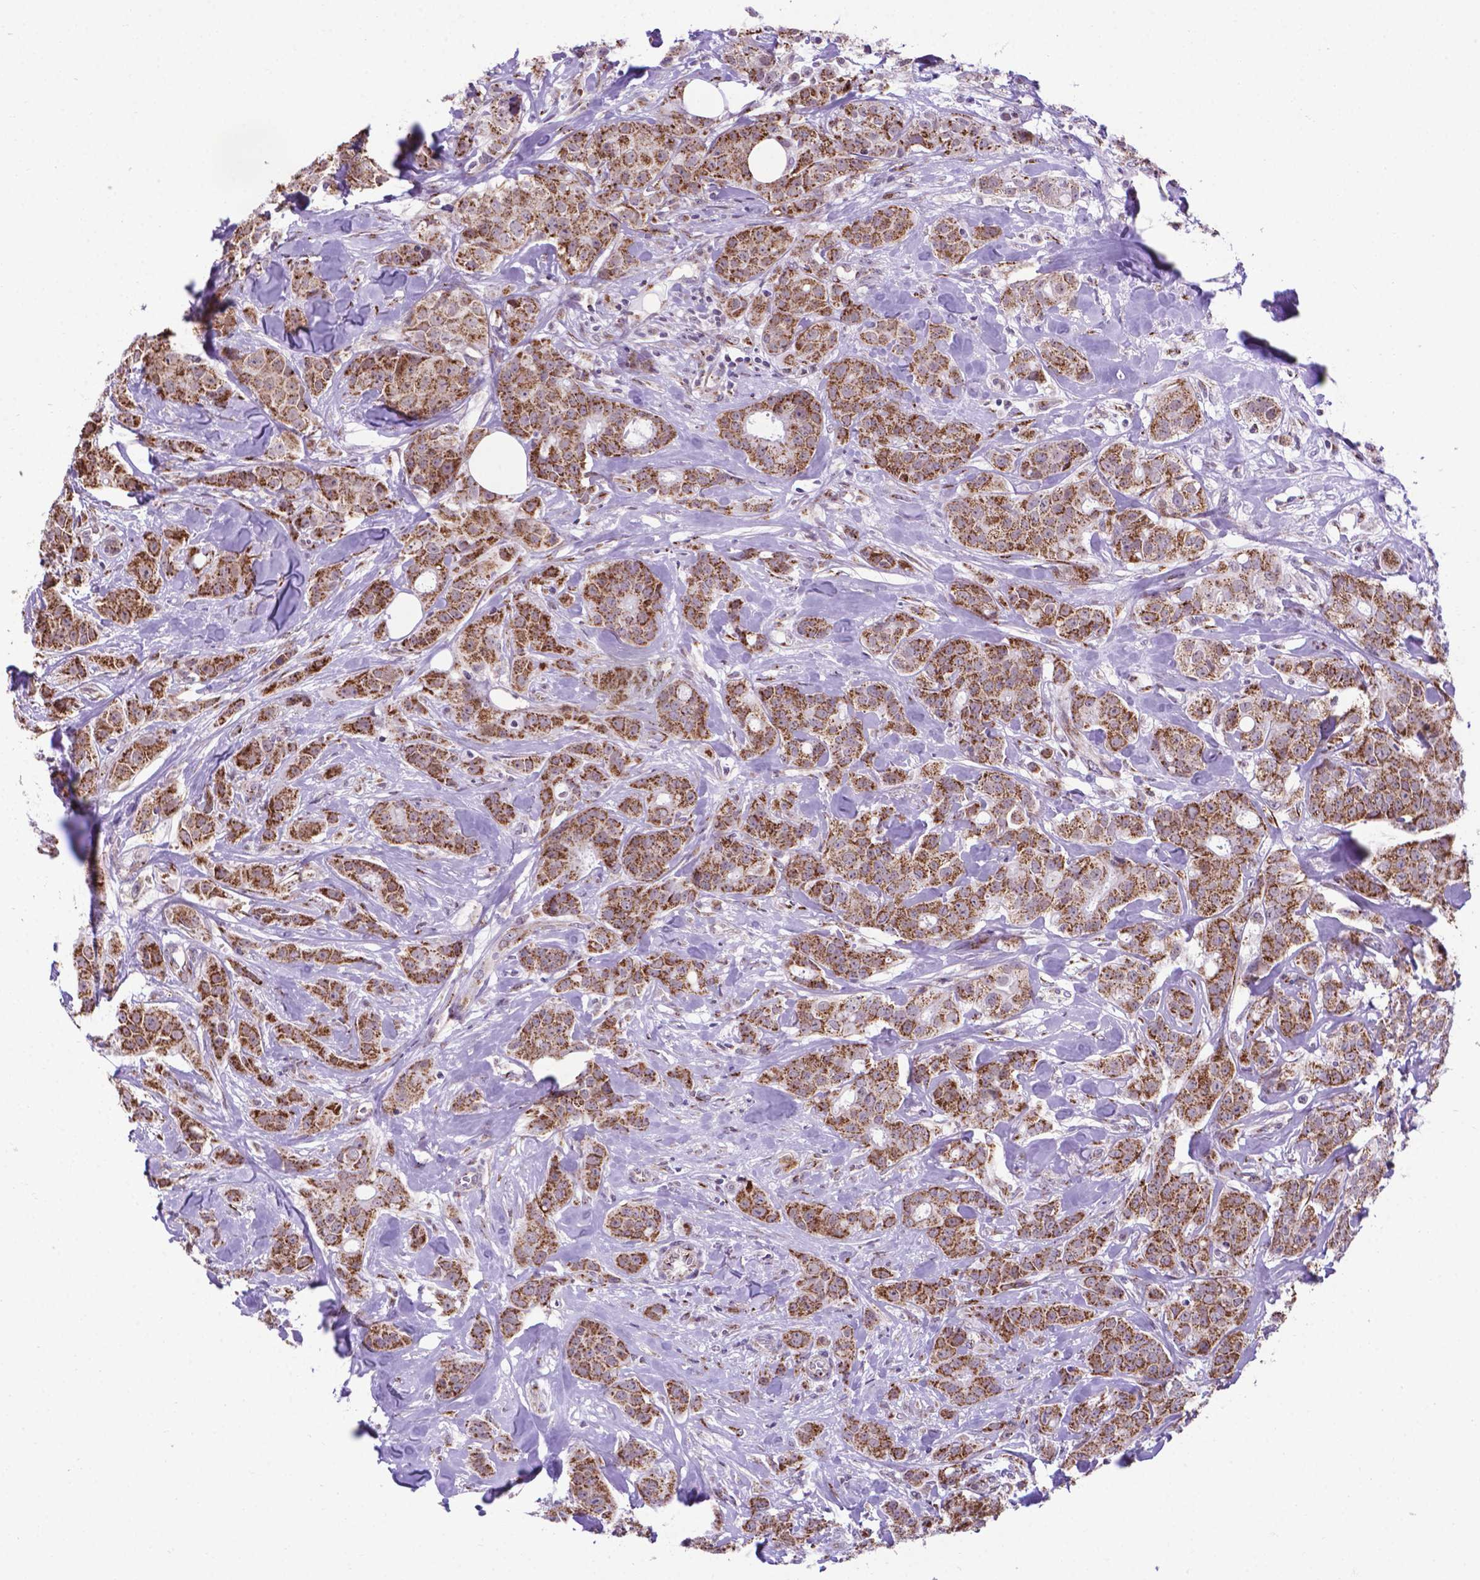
{"staining": {"intensity": "moderate", "quantity": ">75%", "location": "cytoplasmic/membranous"}, "tissue": "breast cancer", "cell_type": "Tumor cells", "image_type": "cancer", "snomed": [{"axis": "morphology", "description": "Duct carcinoma"}, {"axis": "topography", "description": "Breast"}], "caption": "The histopathology image shows a brown stain indicating the presence of a protein in the cytoplasmic/membranous of tumor cells in breast cancer (invasive ductal carcinoma). The staining was performed using DAB to visualize the protein expression in brown, while the nuclei were stained in blue with hematoxylin (Magnification: 20x).", "gene": "MRPL10", "patient": {"sex": "female", "age": 43}}